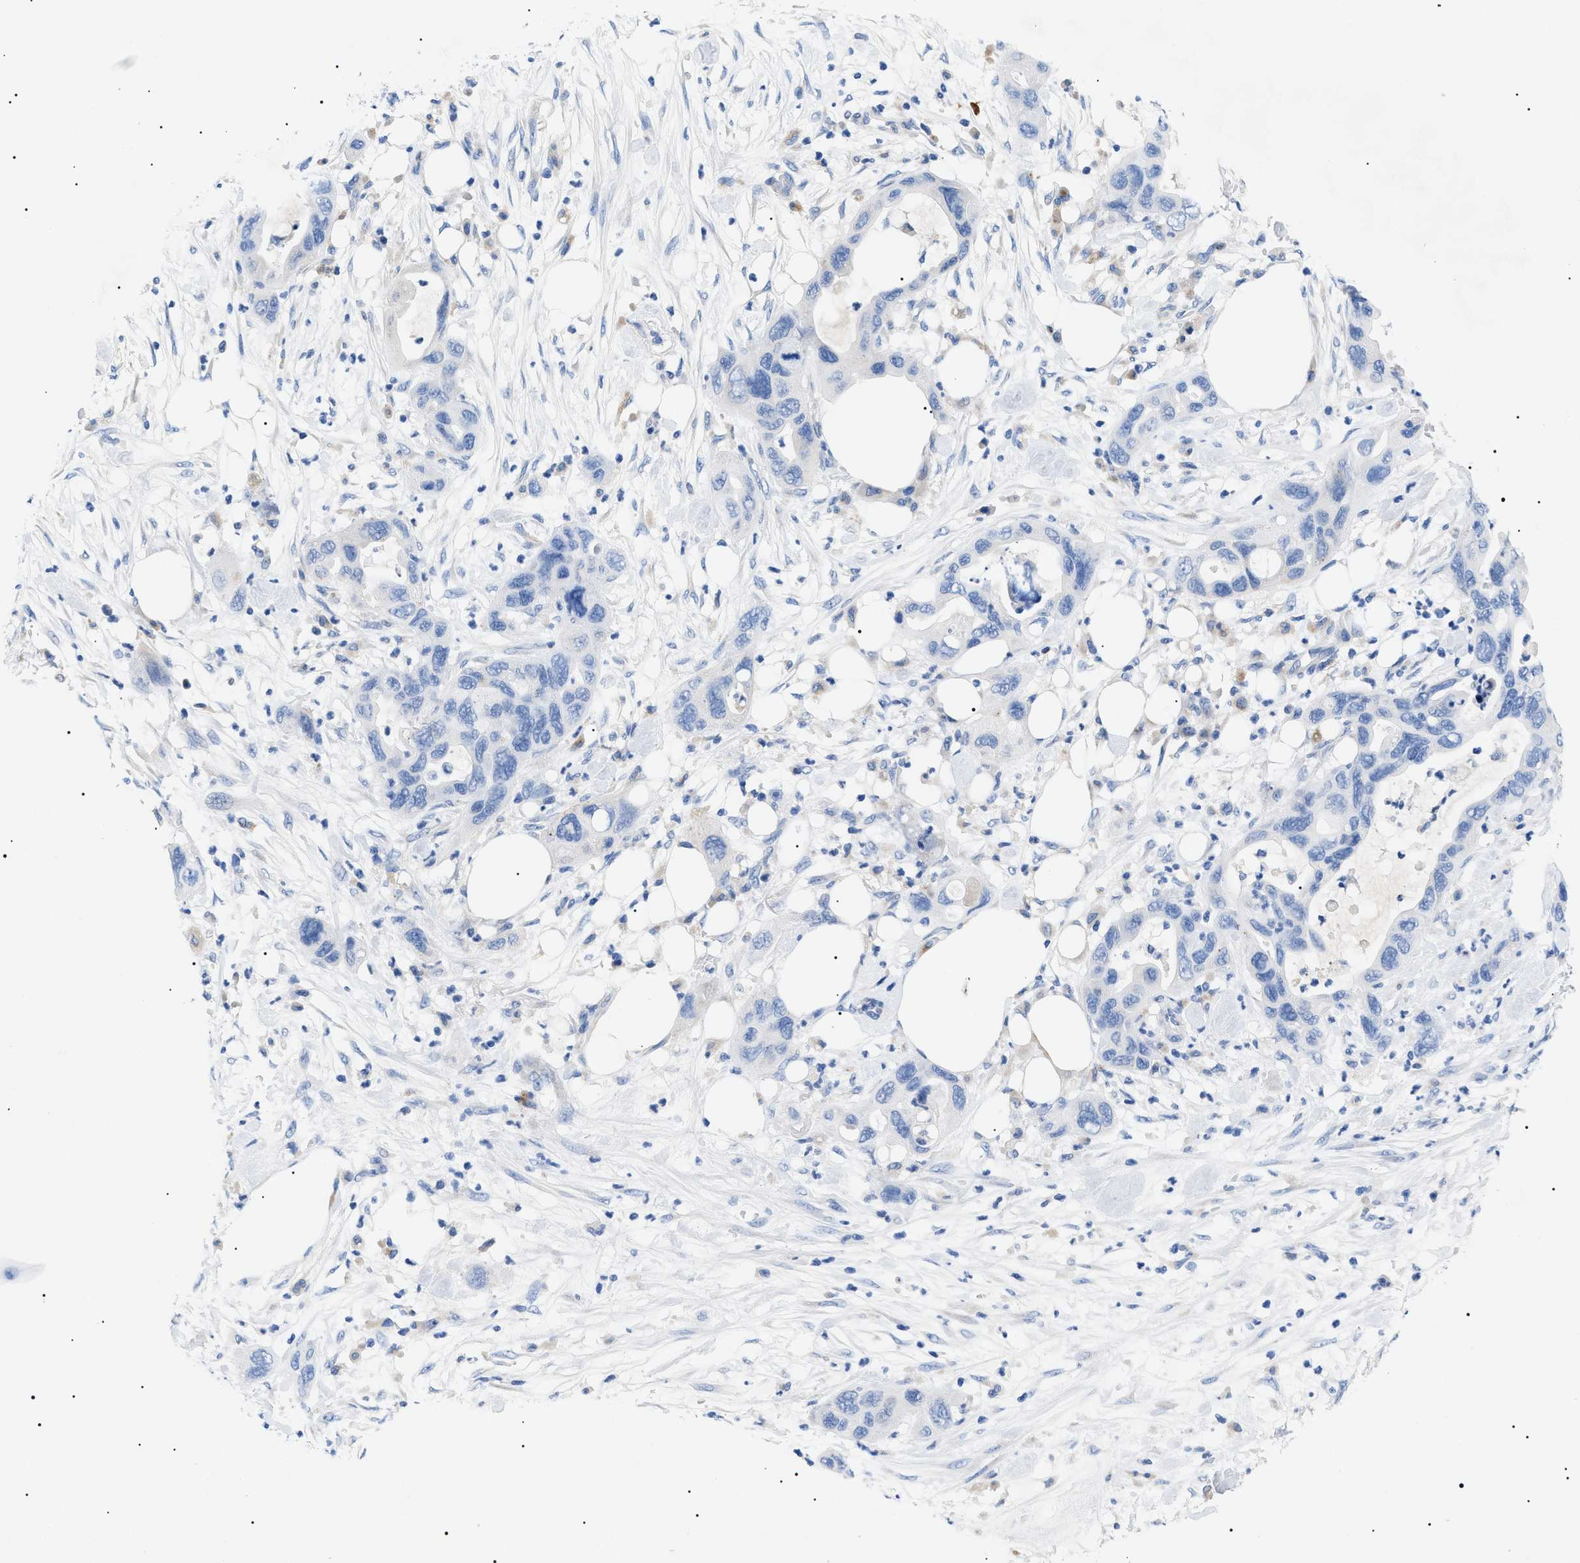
{"staining": {"intensity": "negative", "quantity": "none", "location": "none"}, "tissue": "pancreatic cancer", "cell_type": "Tumor cells", "image_type": "cancer", "snomed": [{"axis": "morphology", "description": "Adenocarcinoma, NOS"}, {"axis": "topography", "description": "Pancreas"}], "caption": "The image reveals no significant expression in tumor cells of pancreatic cancer (adenocarcinoma).", "gene": "ACKR1", "patient": {"sex": "female", "age": 71}}